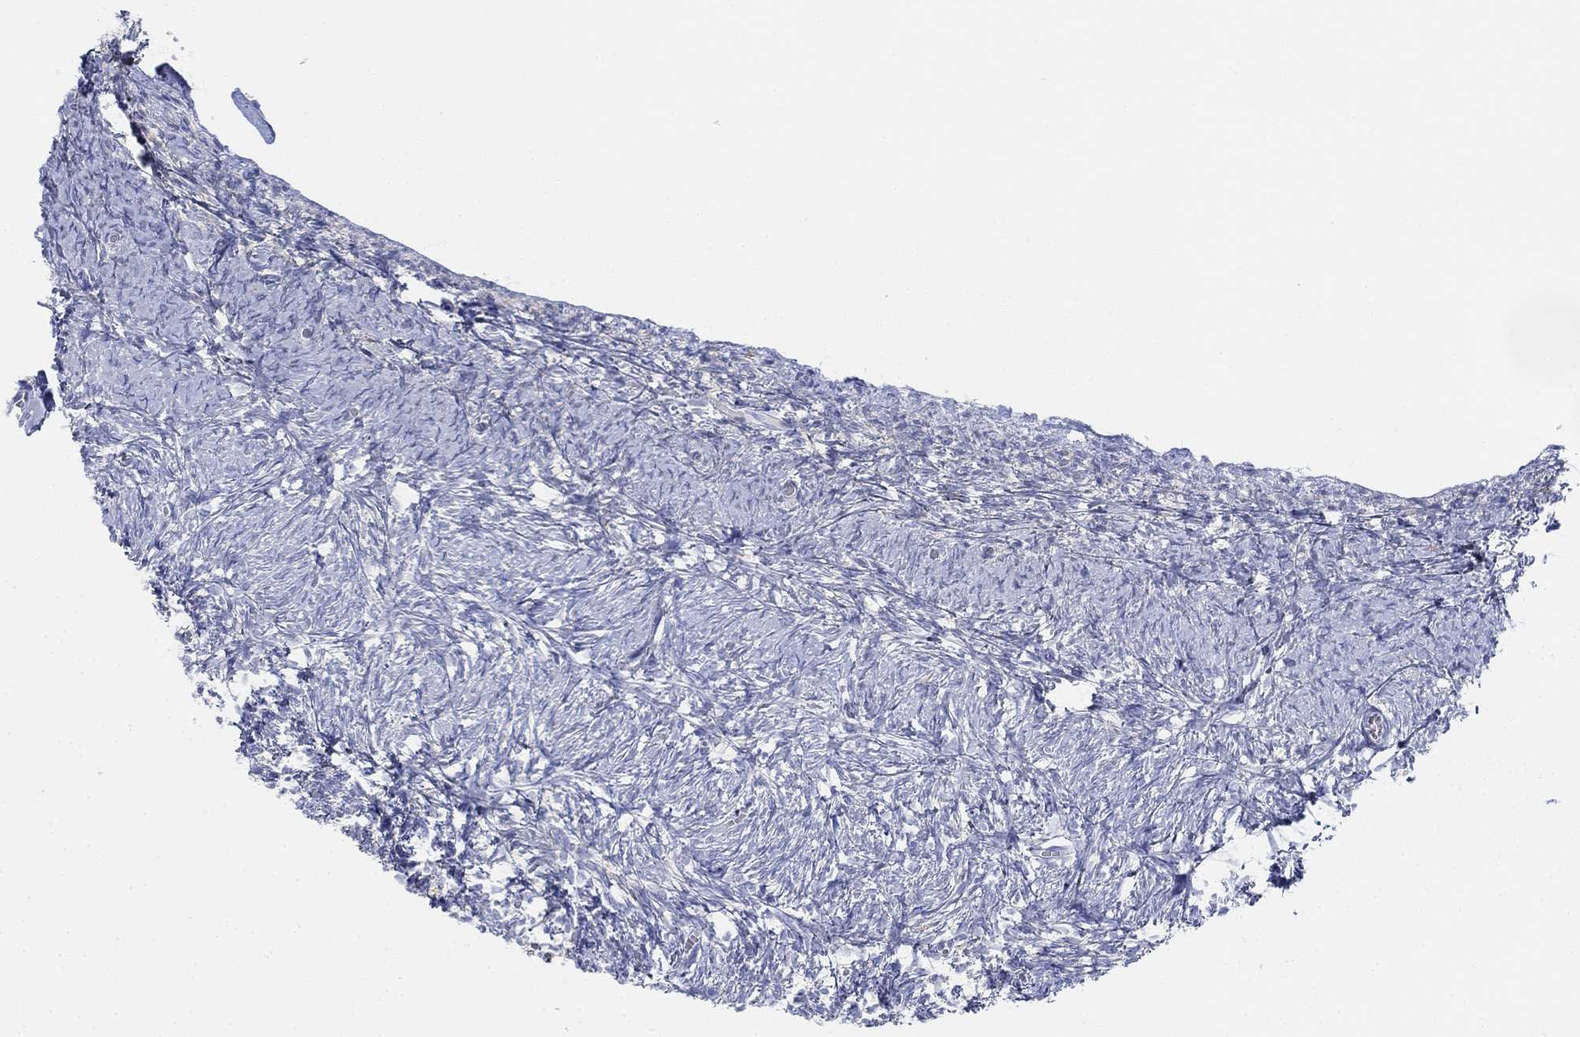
{"staining": {"intensity": "negative", "quantity": "none", "location": "none"}, "tissue": "ovary", "cell_type": "Ovarian stroma cells", "image_type": "normal", "snomed": [{"axis": "morphology", "description": "Normal tissue, NOS"}, {"axis": "topography", "description": "Ovary"}], "caption": "Ovary stained for a protein using immunohistochemistry displays no staining ovarian stroma cells.", "gene": "GCNA", "patient": {"sex": "female", "age": 43}}